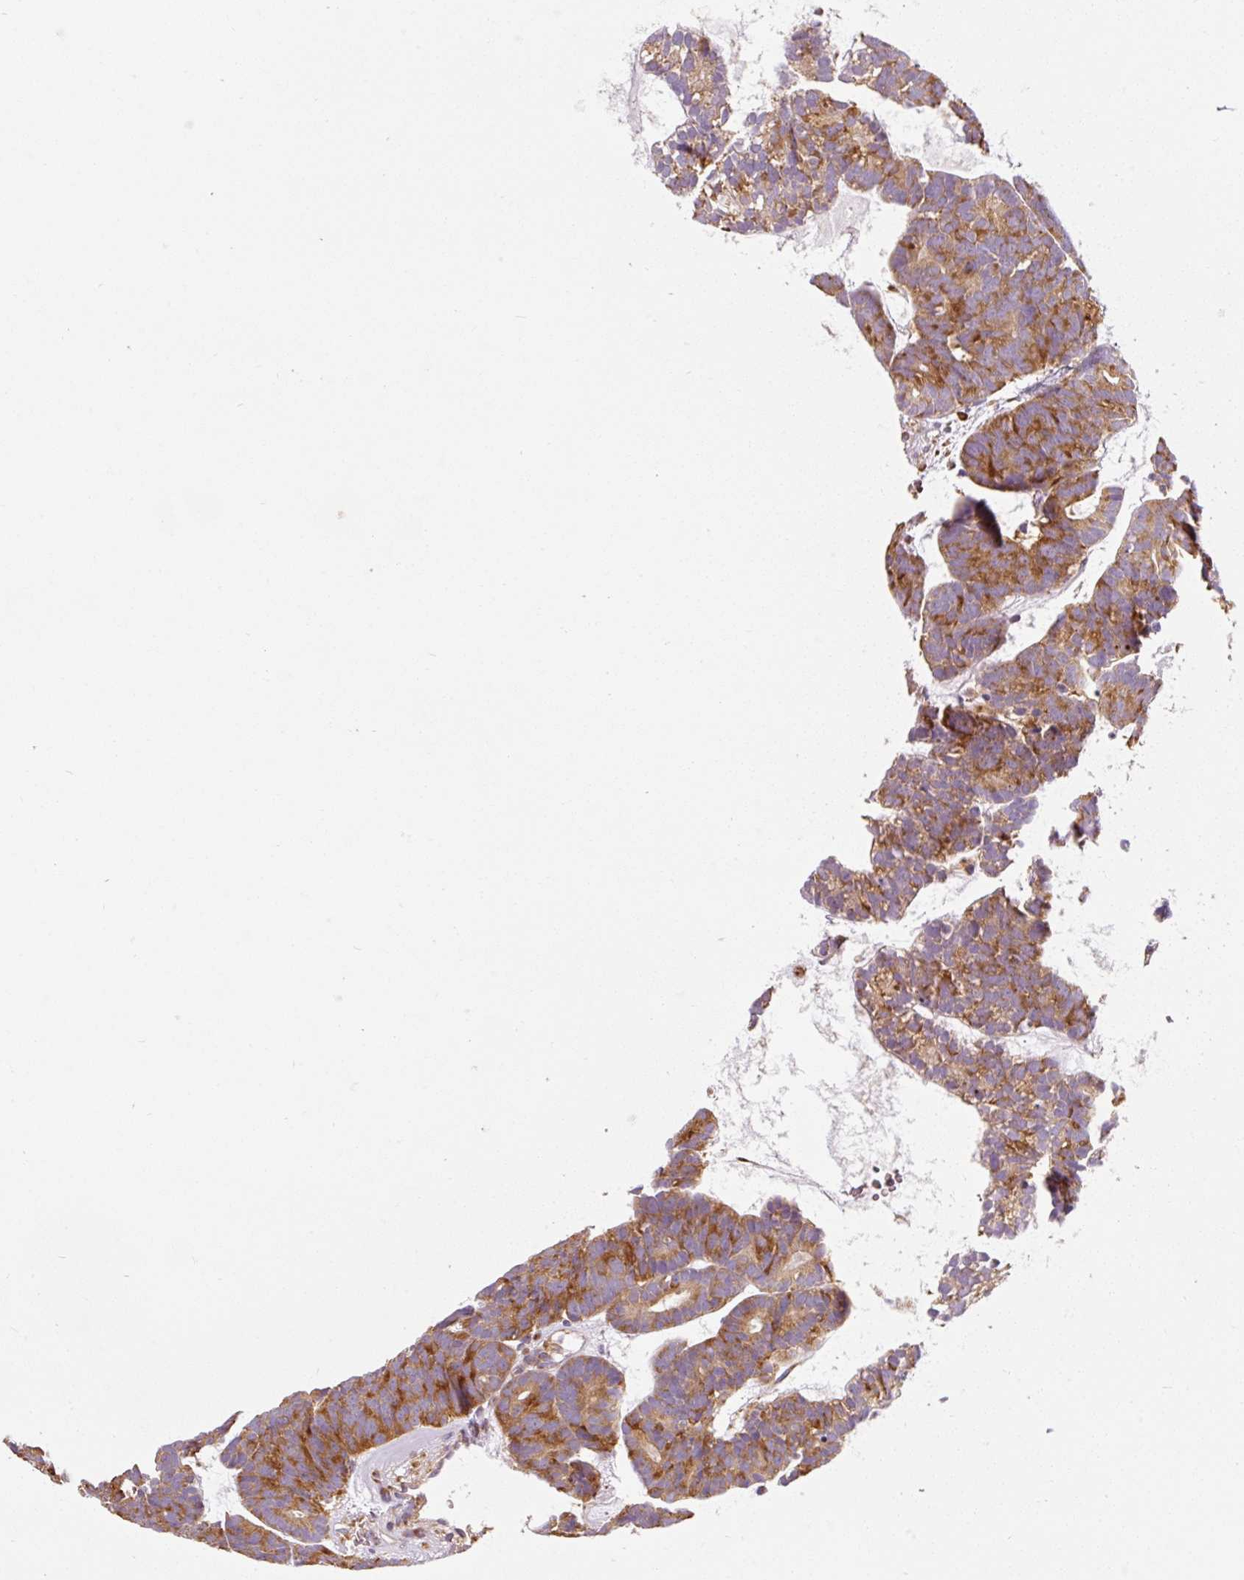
{"staining": {"intensity": "strong", "quantity": ">75%", "location": "cytoplasmic/membranous"}, "tissue": "head and neck cancer", "cell_type": "Tumor cells", "image_type": "cancer", "snomed": [{"axis": "morphology", "description": "Adenocarcinoma, NOS"}, {"axis": "topography", "description": "Head-Neck"}], "caption": "High-power microscopy captured an immunohistochemistry micrograph of adenocarcinoma (head and neck), revealing strong cytoplasmic/membranous staining in approximately >75% of tumor cells.", "gene": "RPL10A", "patient": {"sex": "female", "age": 81}}